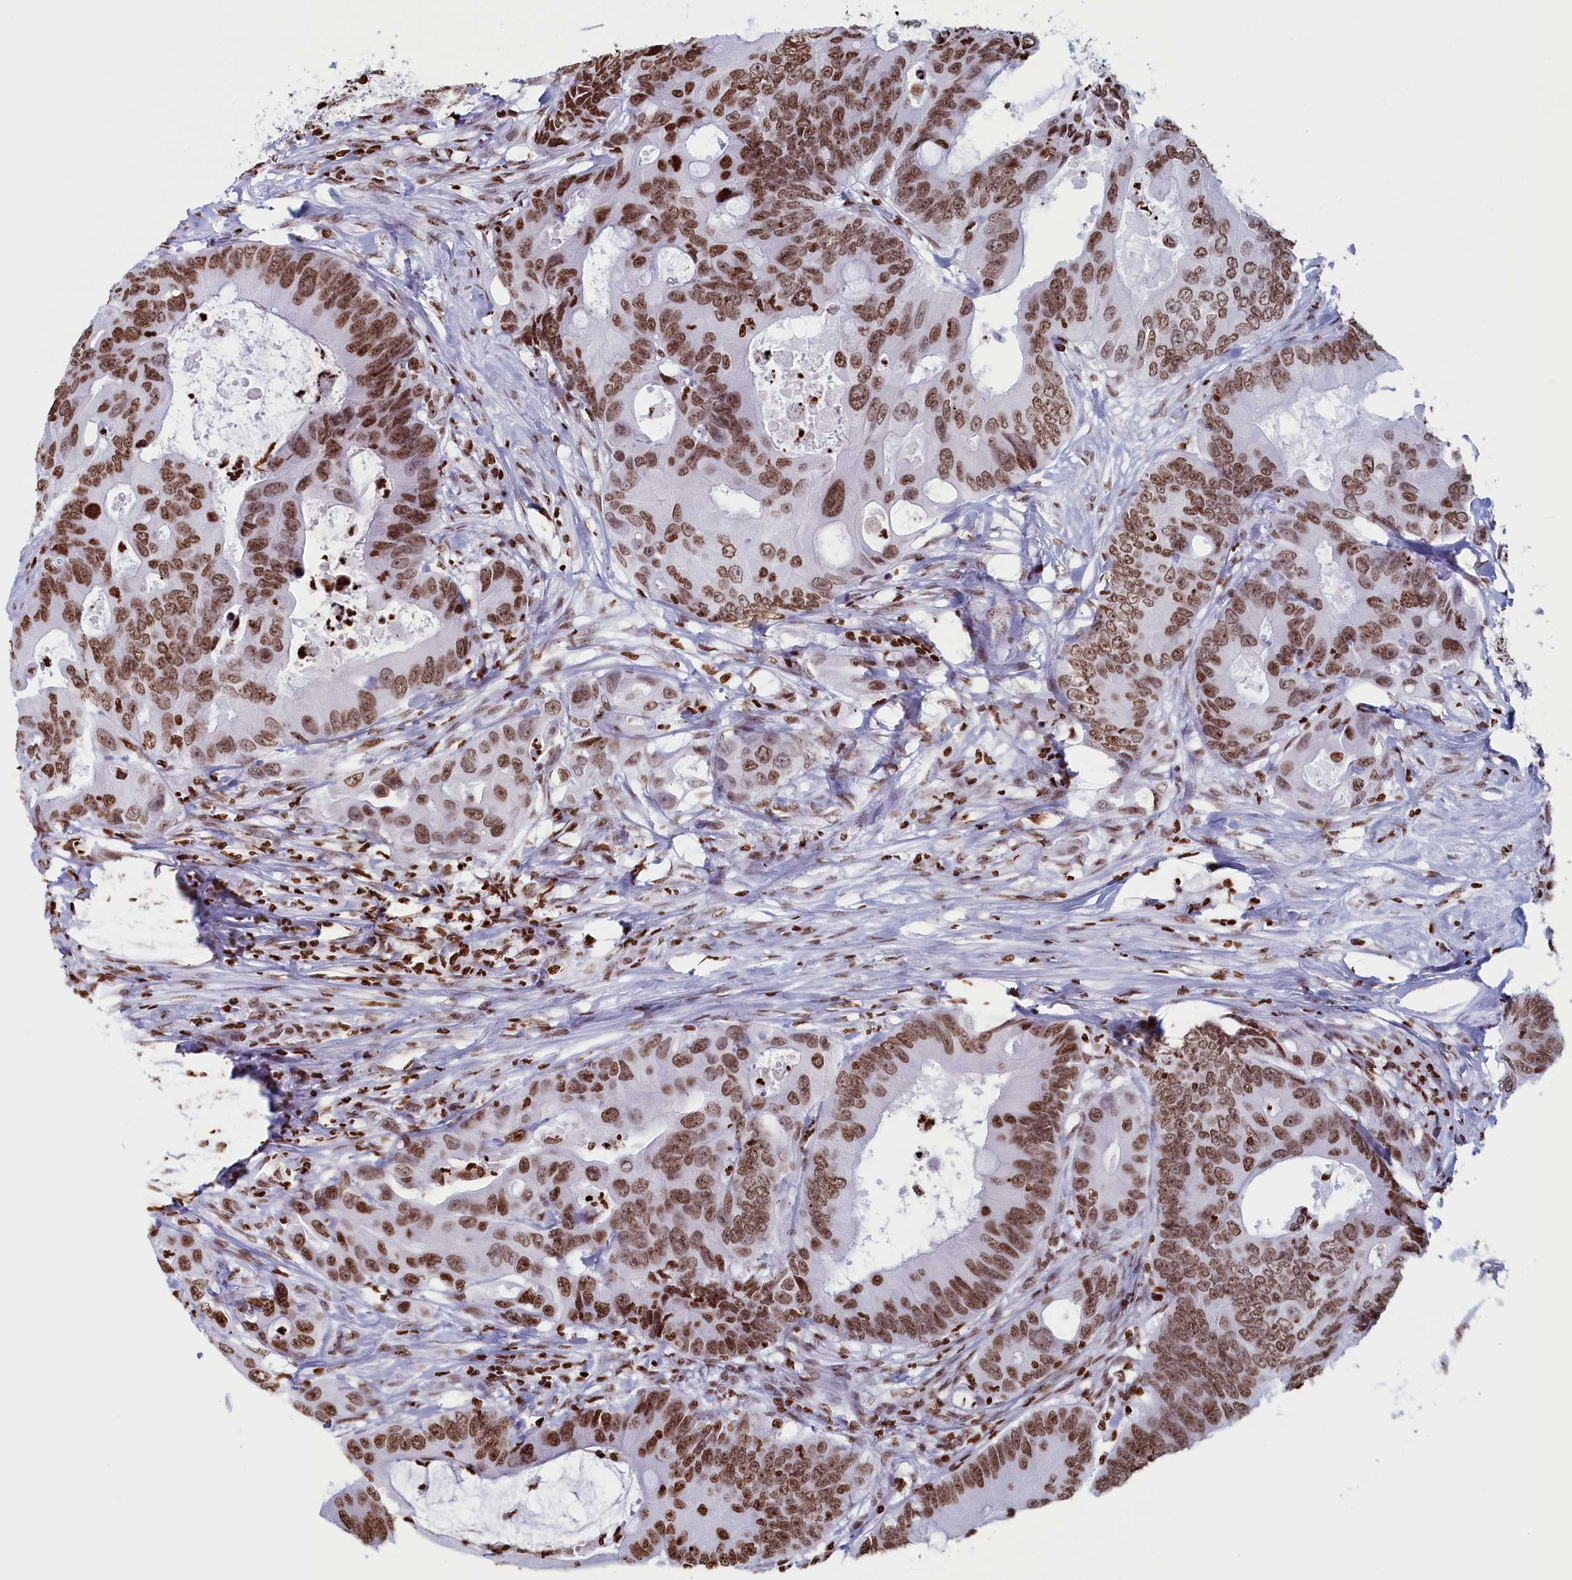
{"staining": {"intensity": "moderate", "quantity": ">75%", "location": "nuclear"}, "tissue": "colorectal cancer", "cell_type": "Tumor cells", "image_type": "cancer", "snomed": [{"axis": "morphology", "description": "Adenocarcinoma, NOS"}, {"axis": "topography", "description": "Colon"}], "caption": "Immunohistochemical staining of human colorectal adenocarcinoma shows moderate nuclear protein positivity in about >75% of tumor cells. (brown staining indicates protein expression, while blue staining denotes nuclei).", "gene": "APOBEC3A", "patient": {"sex": "male", "age": 71}}